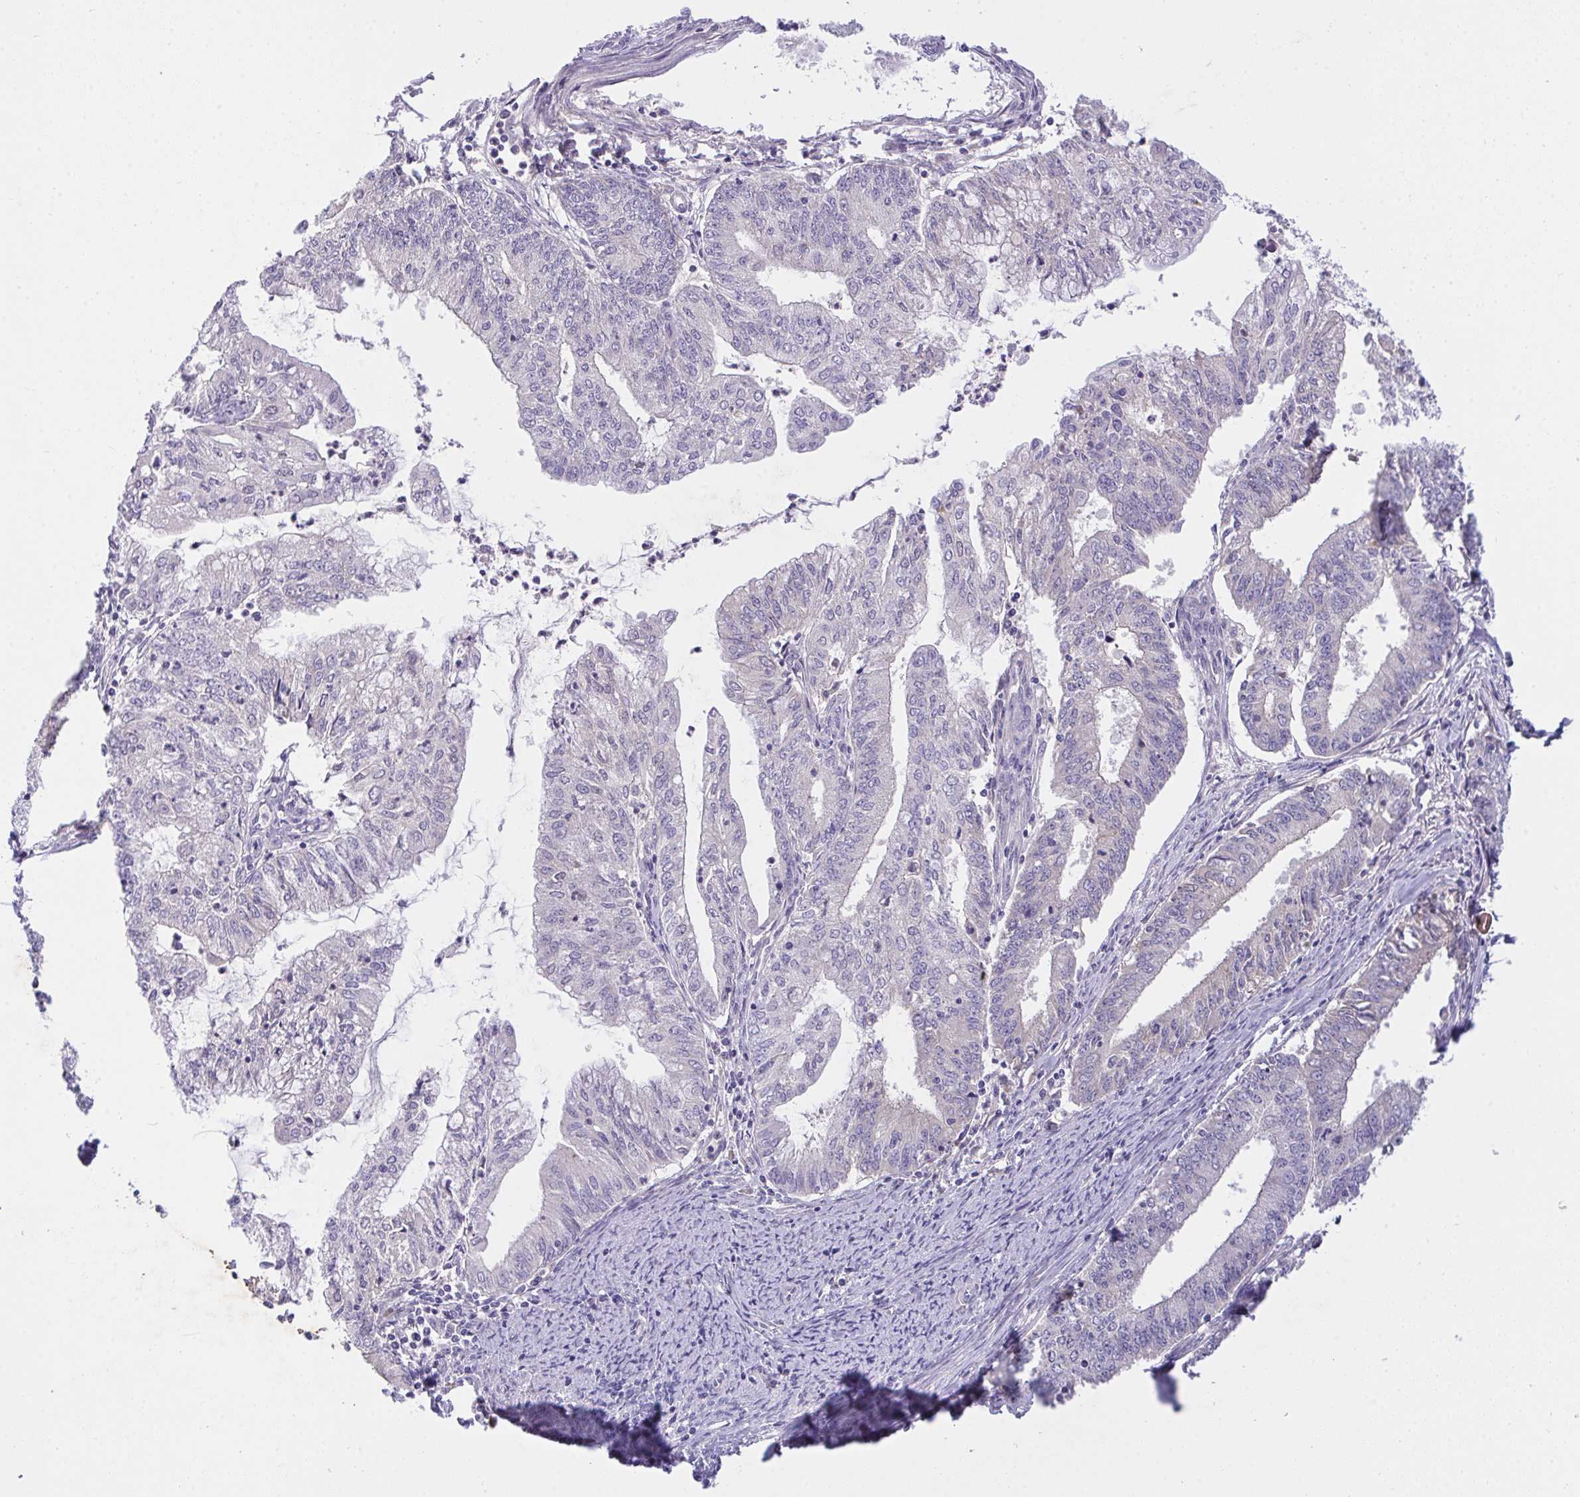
{"staining": {"intensity": "negative", "quantity": "none", "location": "none"}, "tissue": "endometrial cancer", "cell_type": "Tumor cells", "image_type": "cancer", "snomed": [{"axis": "morphology", "description": "Adenocarcinoma, NOS"}, {"axis": "topography", "description": "Endometrium"}], "caption": "There is no significant positivity in tumor cells of adenocarcinoma (endometrial). (IHC, brightfield microscopy, high magnification).", "gene": "ZNF581", "patient": {"sex": "female", "age": 61}}